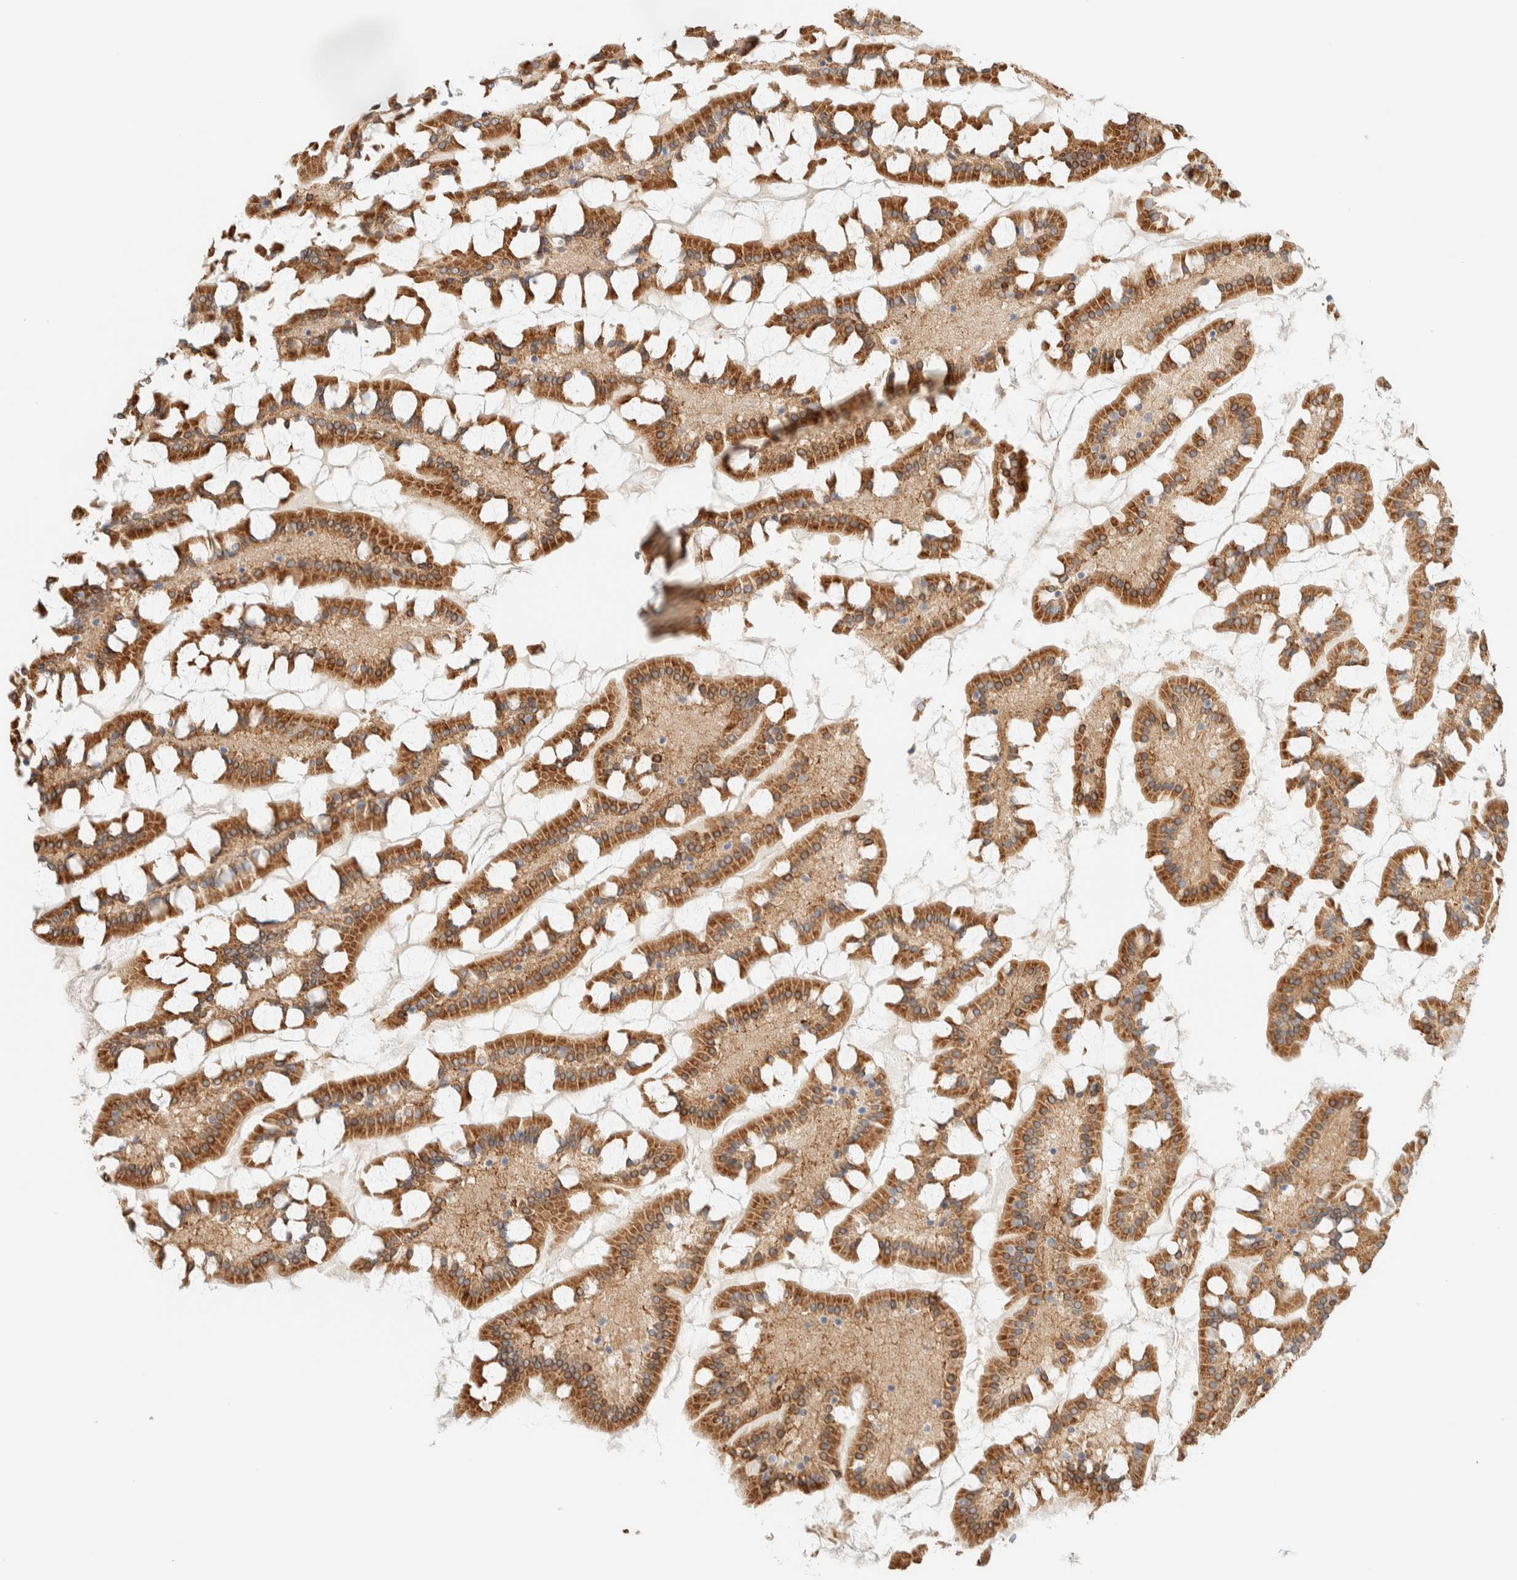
{"staining": {"intensity": "moderate", "quantity": ">75%", "location": "cytoplasmic/membranous"}, "tissue": "small intestine", "cell_type": "Glandular cells", "image_type": "normal", "snomed": [{"axis": "morphology", "description": "Normal tissue, NOS"}, {"axis": "topography", "description": "Small intestine"}], "caption": "Benign small intestine demonstrates moderate cytoplasmic/membranous expression in about >75% of glandular cells, visualized by immunohistochemistry.", "gene": "NT5C", "patient": {"sex": "male", "age": 41}}